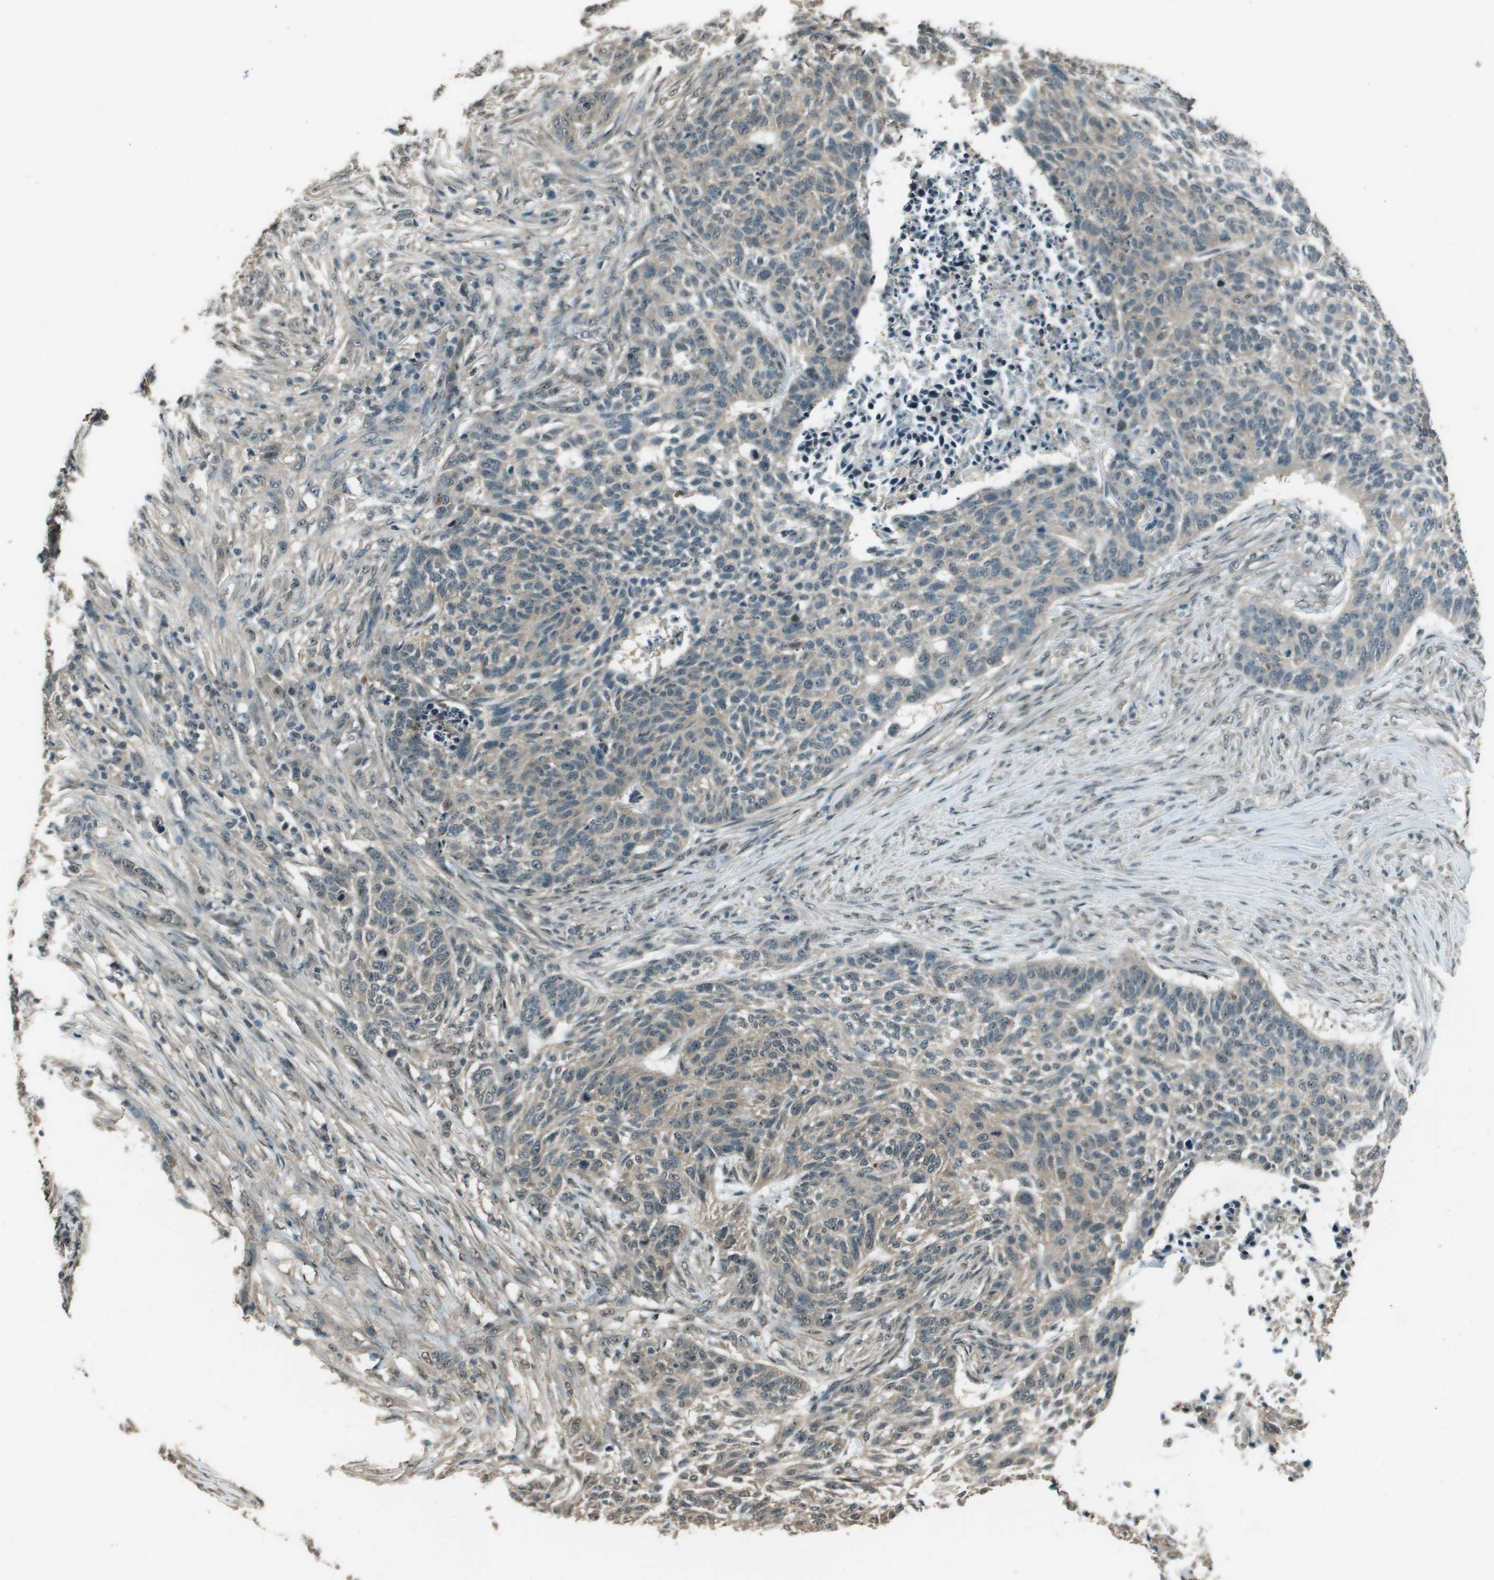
{"staining": {"intensity": "weak", "quantity": ">75%", "location": "cytoplasmic/membranous"}, "tissue": "skin cancer", "cell_type": "Tumor cells", "image_type": "cancer", "snomed": [{"axis": "morphology", "description": "Basal cell carcinoma"}, {"axis": "topography", "description": "Skin"}], "caption": "Immunohistochemistry histopathology image of human skin basal cell carcinoma stained for a protein (brown), which displays low levels of weak cytoplasmic/membranous expression in approximately >75% of tumor cells.", "gene": "SDC3", "patient": {"sex": "male", "age": 85}}